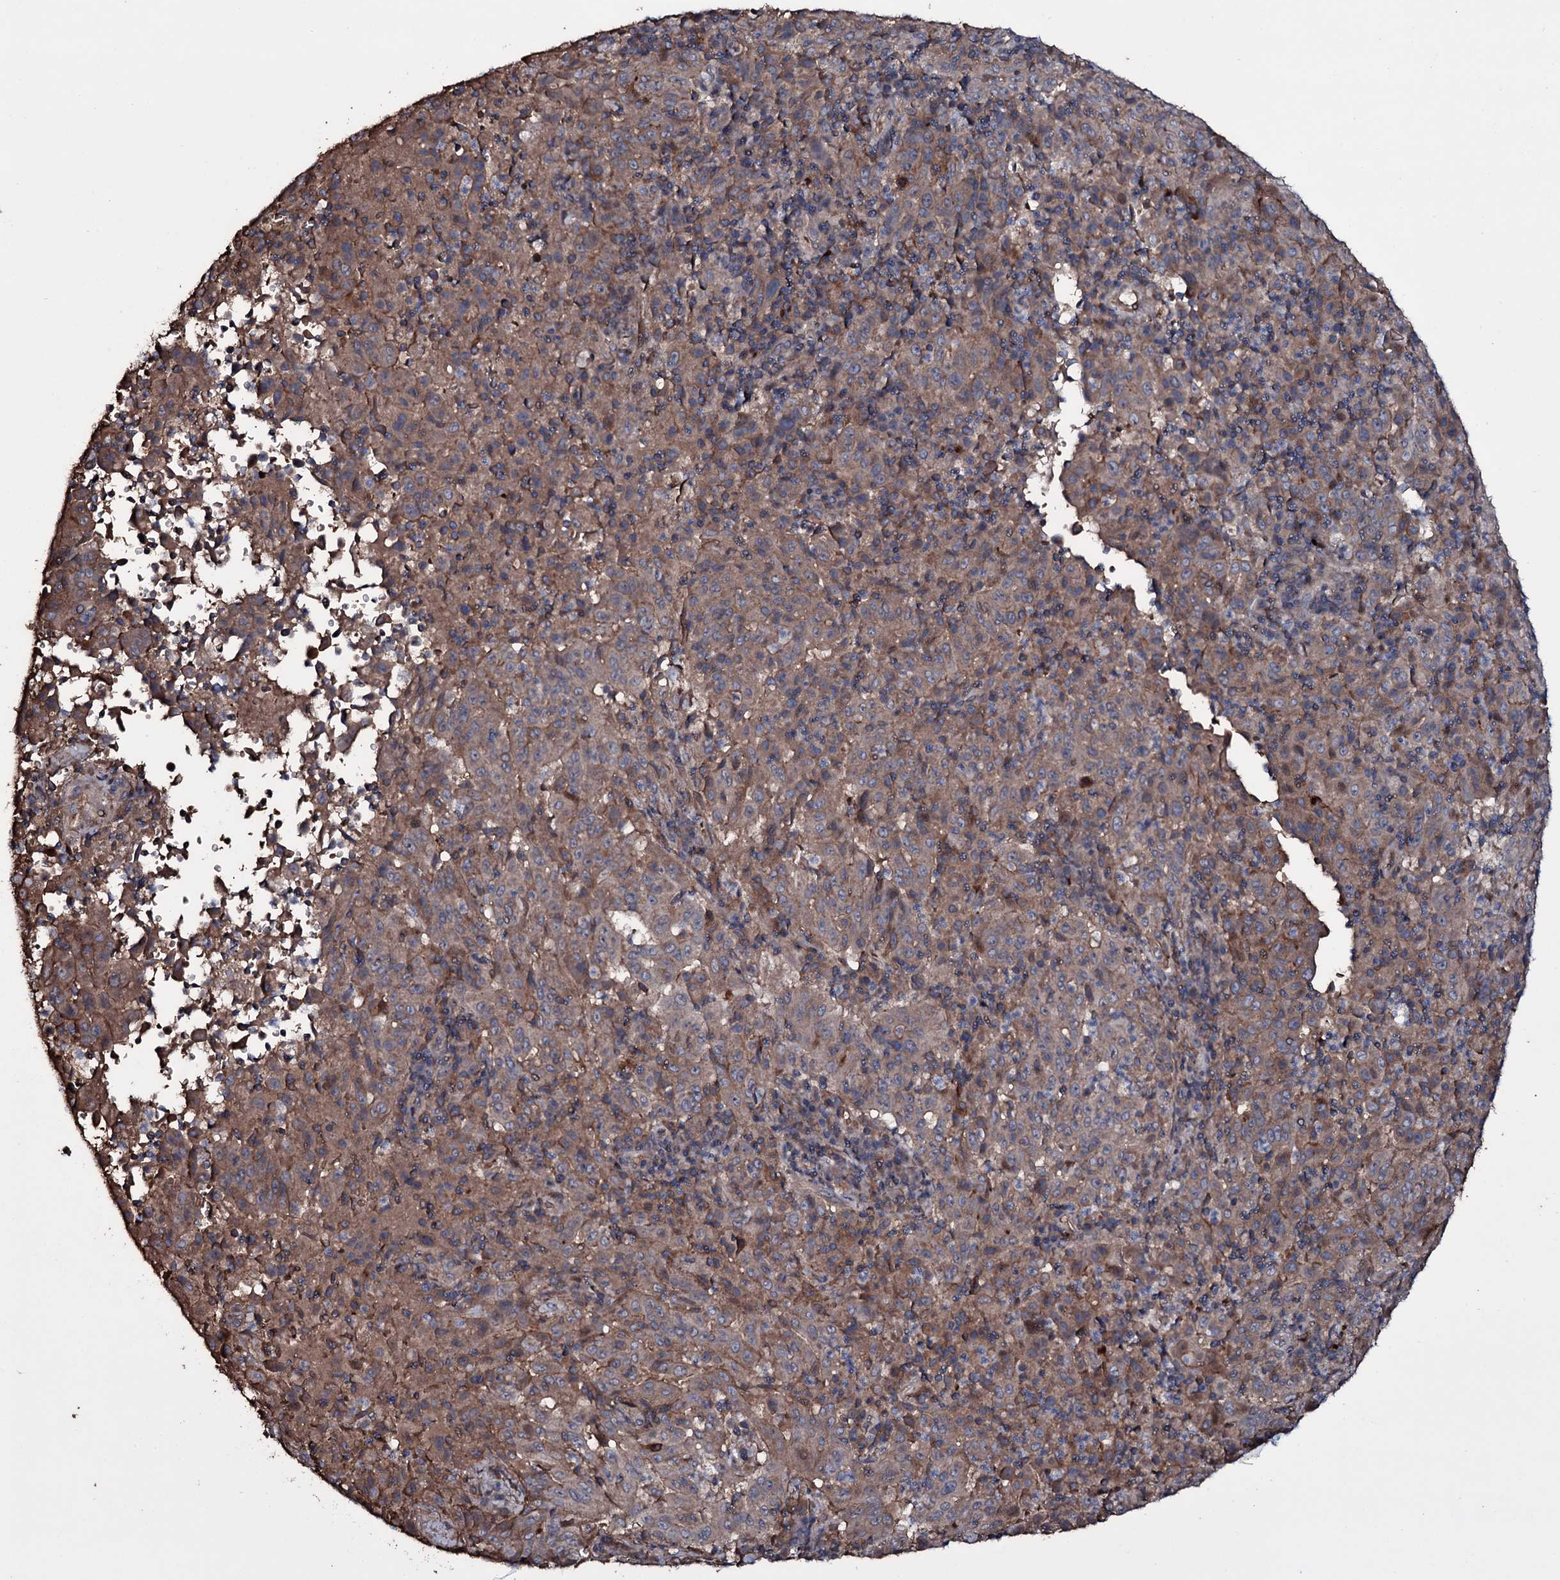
{"staining": {"intensity": "moderate", "quantity": ">75%", "location": "cytoplasmic/membranous"}, "tissue": "pancreatic cancer", "cell_type": "Tumor cells", "image_type": "cancer", "snomed": [{"axis": "morphology", "description": "Adenocarcinoma, NOS"}, {"axis": "topography", "description": "Pancreas"}], "caption": "Immunohistochemistry (DAB) staining of human pancreatic cancer (adenocarcinoma) reveals moderate cytoplasmic/membranous protein staining in approximately >75% of tumor cells.", "gene": "ZSWIM8", "patient": {"sex": "male", "age": 63}}